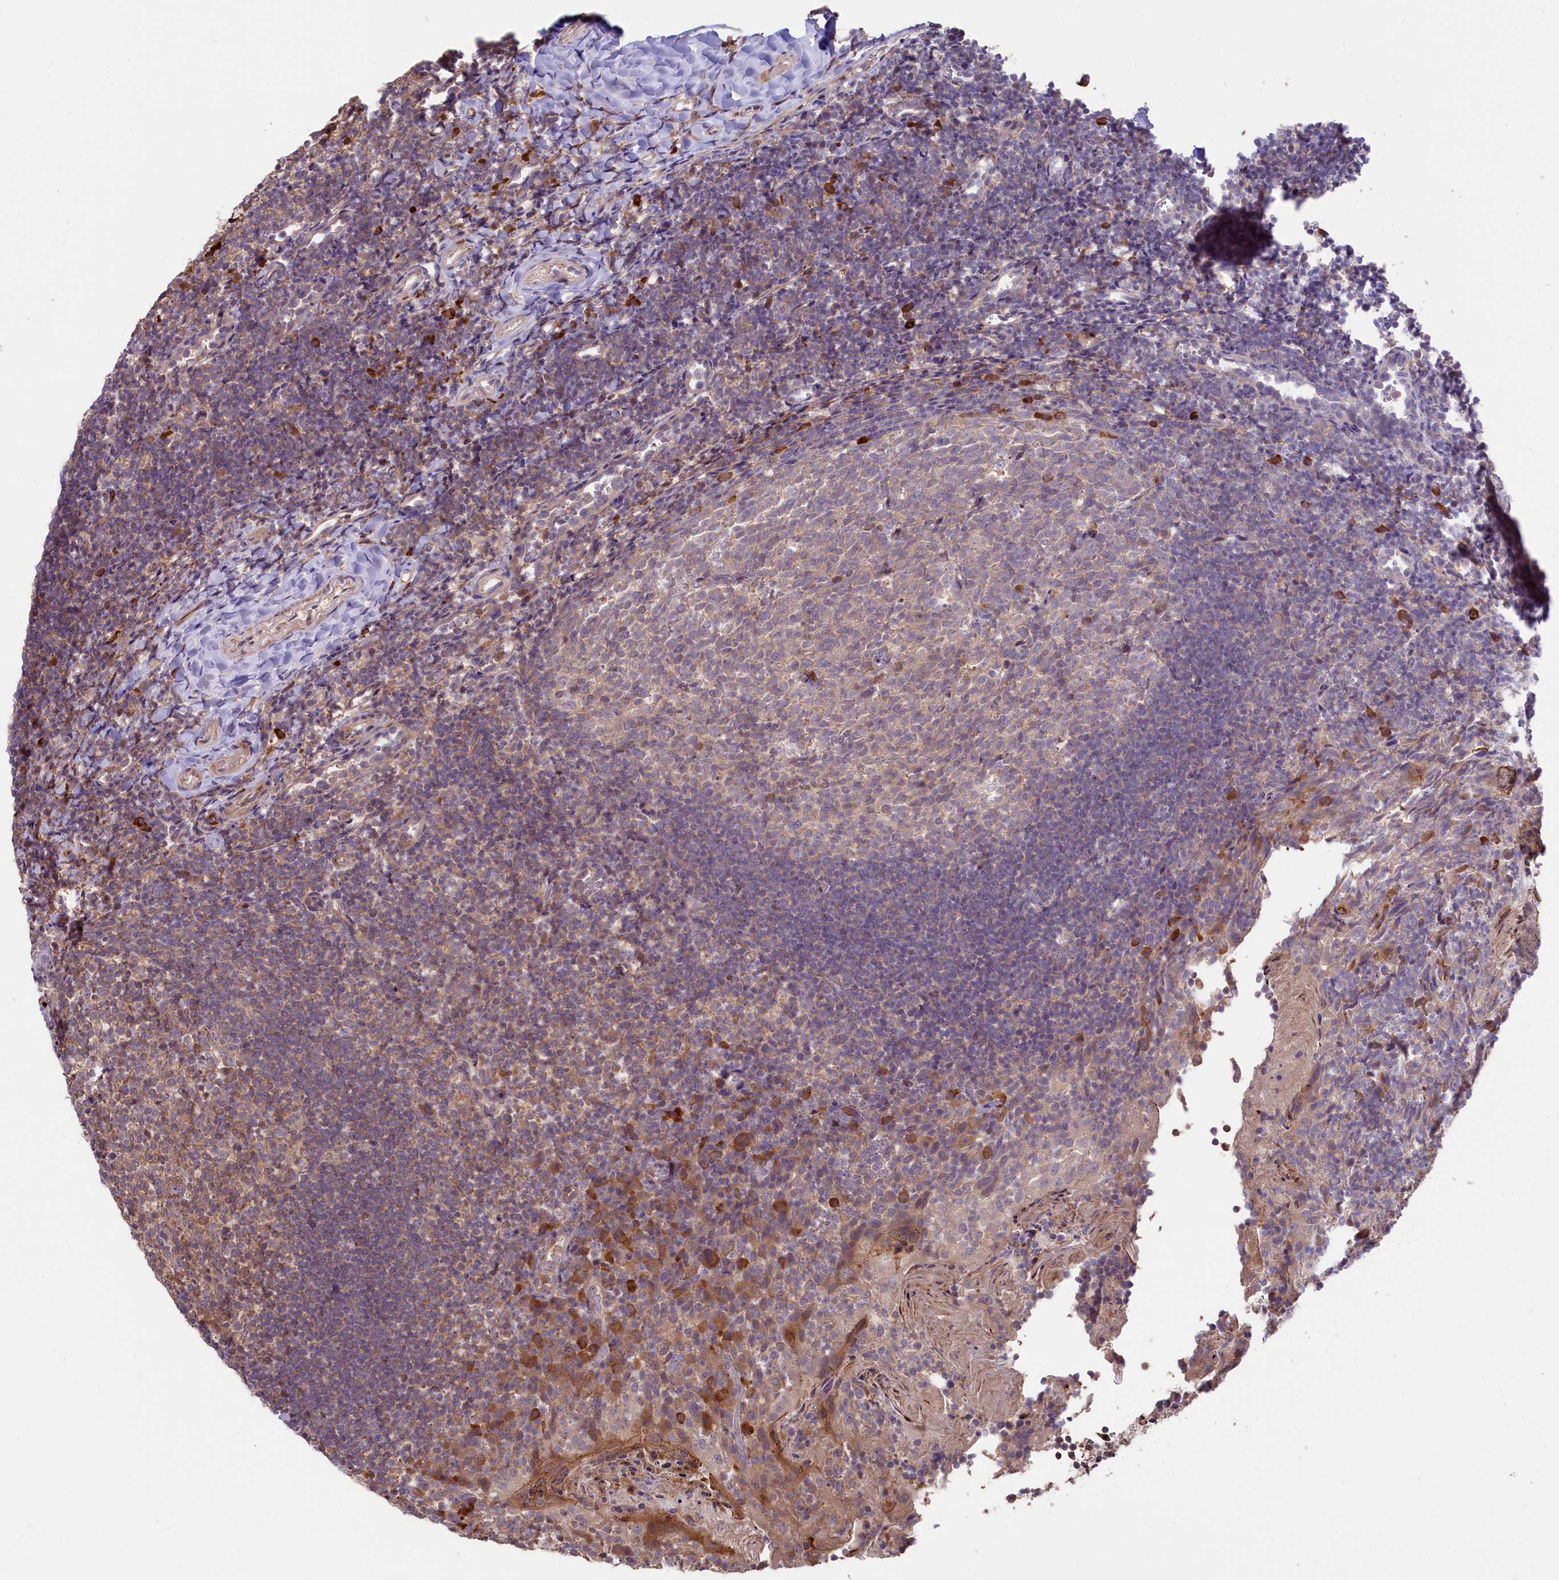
{"staining": {"intensity": "moderate", "quantity": "25%-75%", "location": "cytoplasmic/membranous"}, "tissue": "tonsil", "cell_type": "Germinal center cells", "image_type": "normal", "snomed": [{"axis": "morphology", "description": "Normal tissue, NOS"}, {"axis": "topography", "description": "Tonsil"}], "caption": "A brown stain shows moderate cytoplasmic/membranous expression of a protein in germinal center cells of benign human tonsil.", "gene": "RIC8A", "patient": {"sex": "female", "age": 10}}